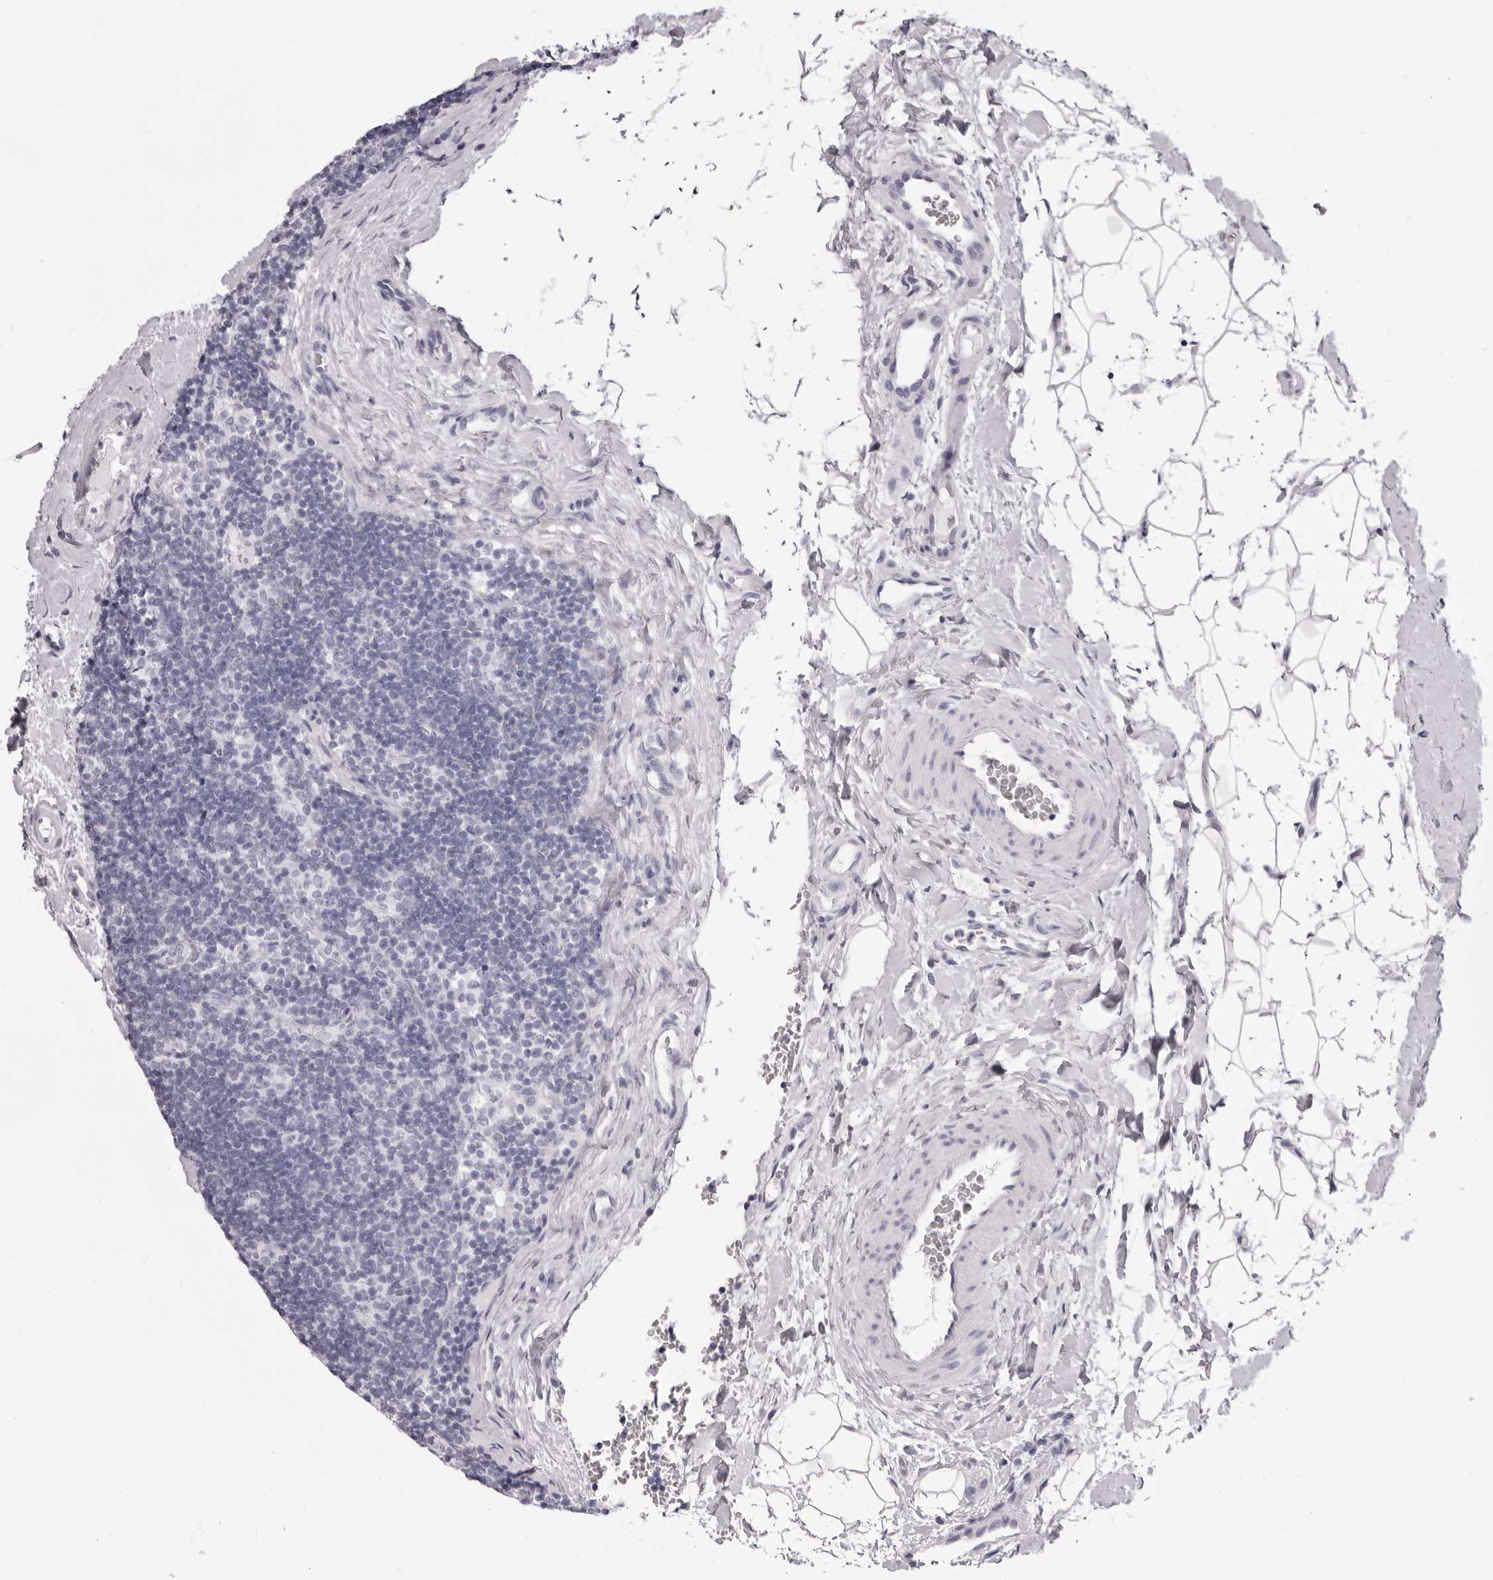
{"staining": {"intensity": "negative", "quantity": "none", "location": "none"}, "tissue": "lymph node", "cell_type": "Germinal center cells", "image_type": "normal", "snomed": [{"axis": "morphology", "description": "Normal tissue, NOS"}, {"axis": "topography", "description": "Lymph node"}], "caption": "Immunohistochemistry of unremarkable lymph node shows no positivity in germinal center cells.", "gene": "TMOD4", "patient": {"sex": "female", "age": 22}}